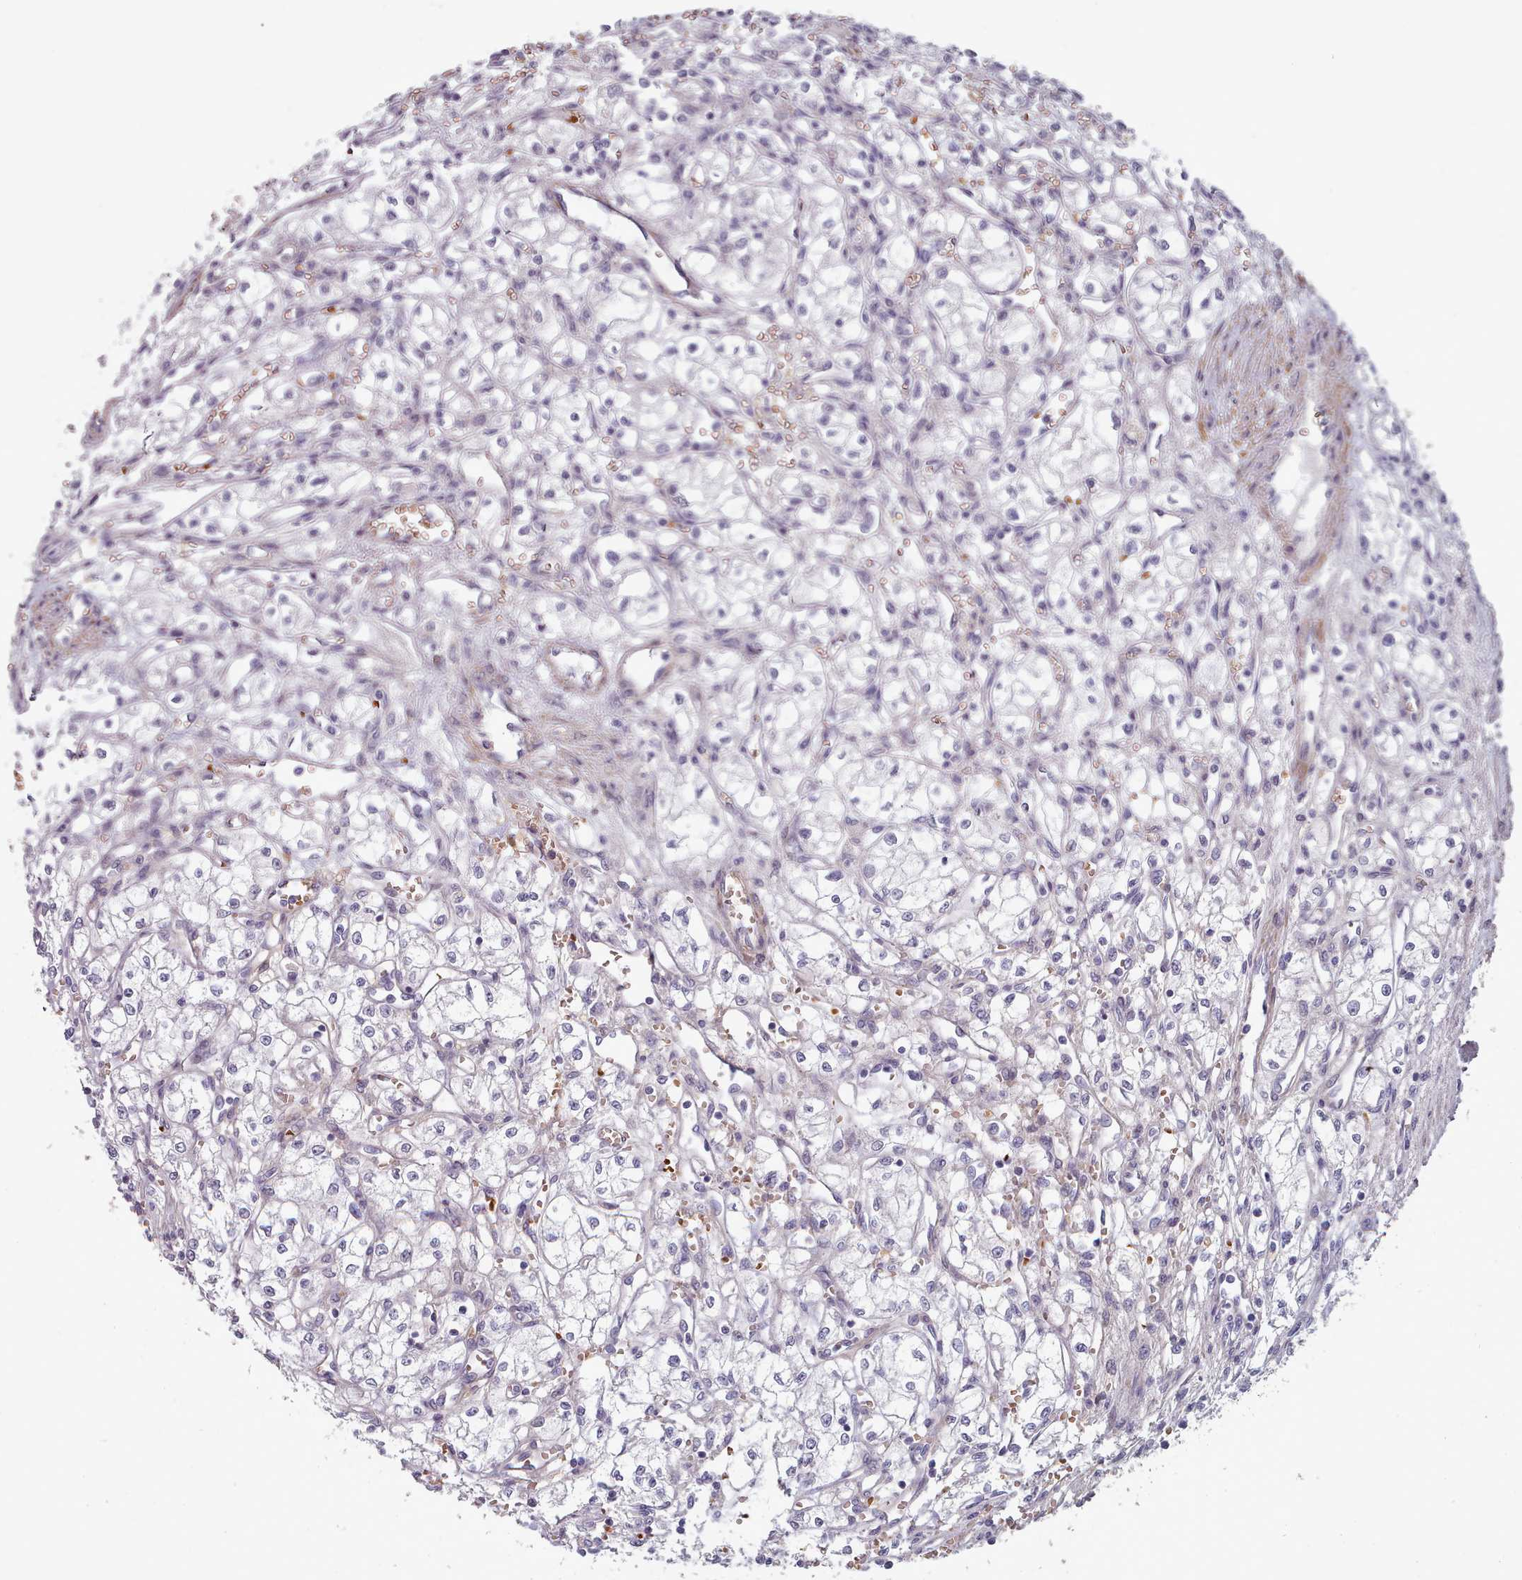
{"staining": {"intensity": "negative", "quantity": "none", "location": "none"}, "tissue": "renal cancer", "cell_type": "Tumor cells", "image_type": "cancer", "snomed": [{"axis": "morphology", "description": "Adenocarcinoma, NOS"}, {"axis": "topography", "description": "Kidney"}], "caption": "The immunohistochemistry histopathology image has no significant staining in tumor cells of renal cancer (adenocarcinoma) tissue.", "gene": "CLNS1A", "patient": {"sex": "male", "age": 59}}